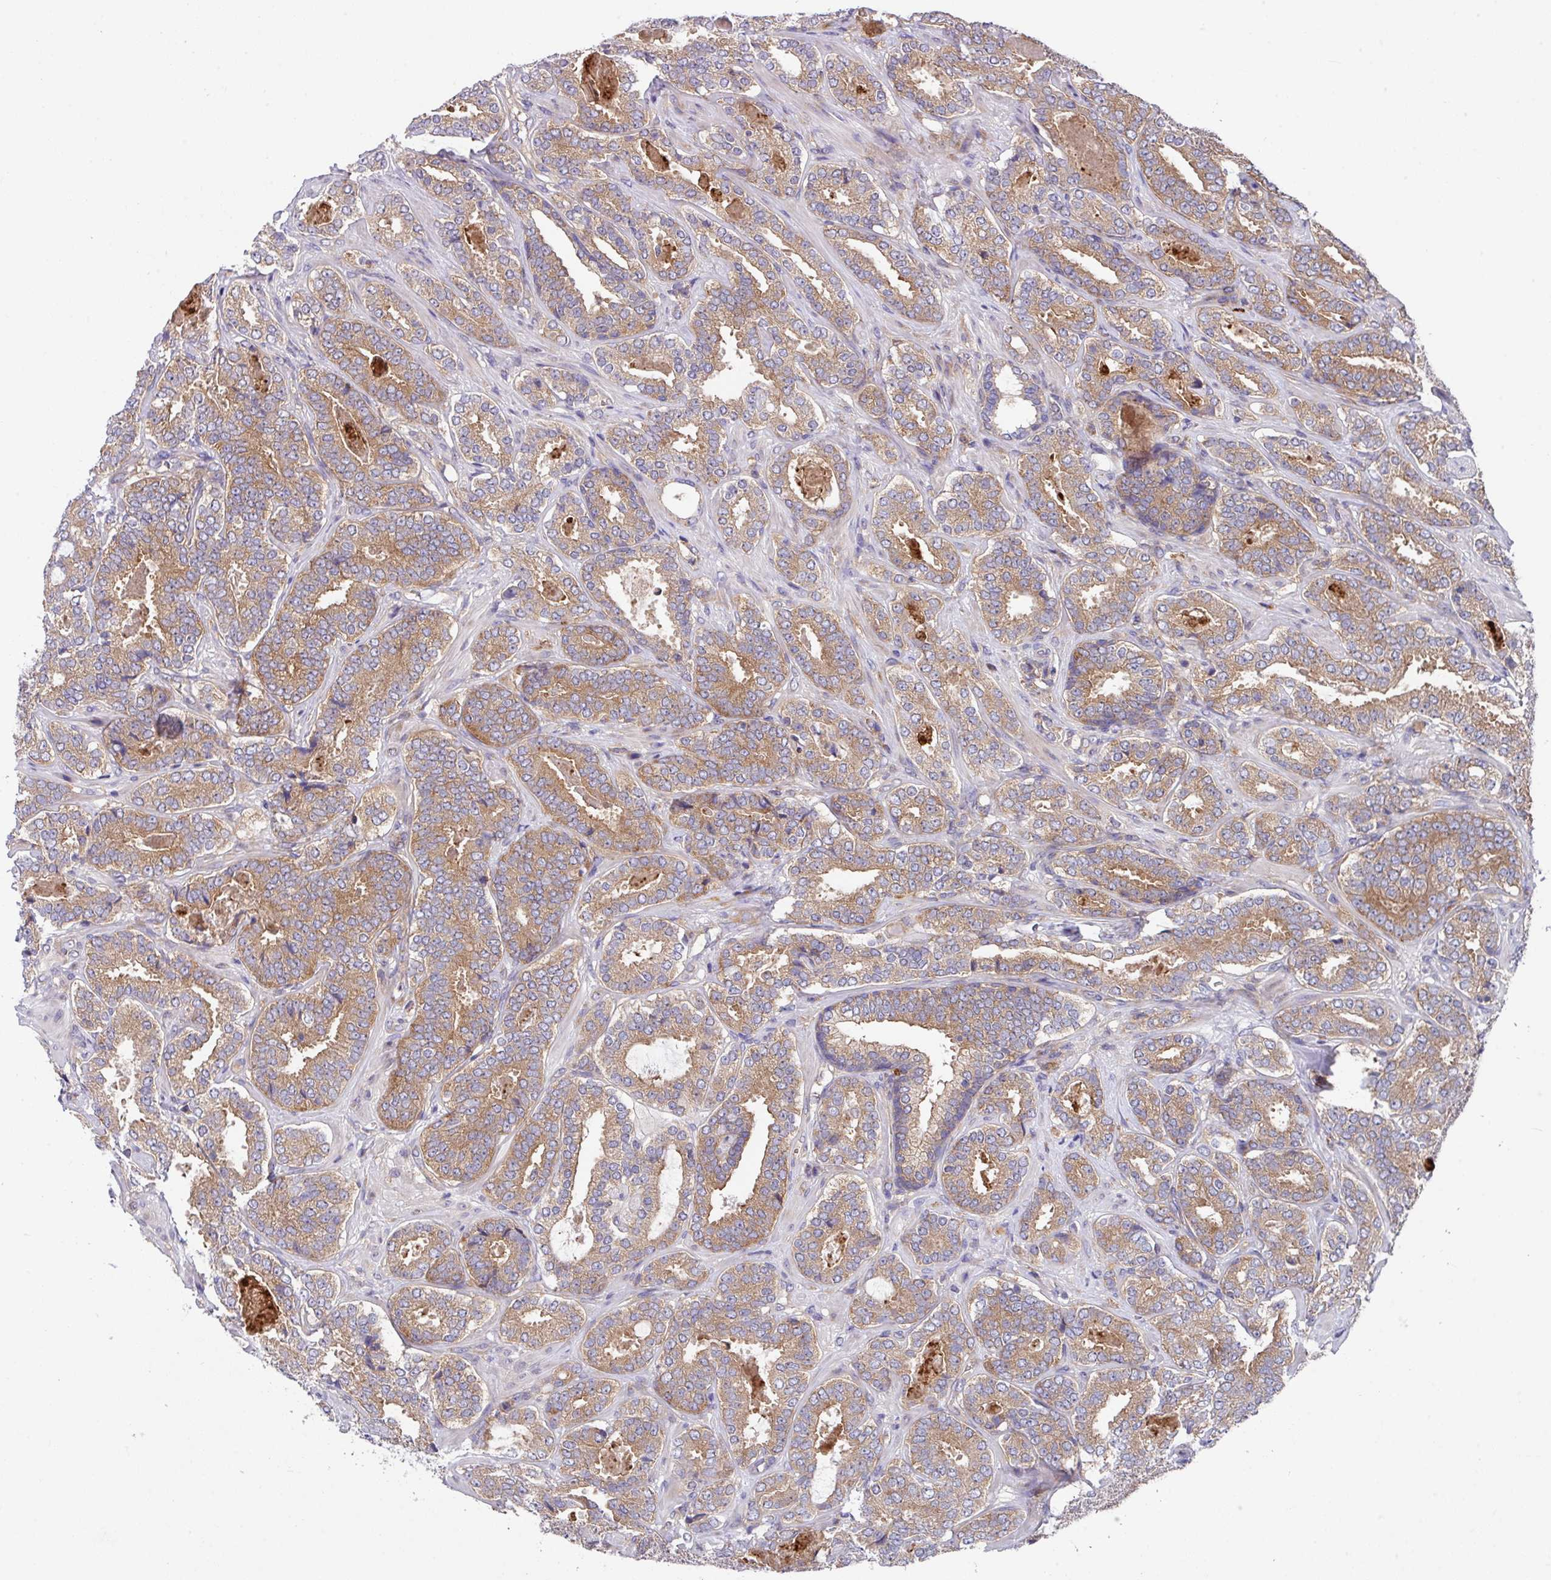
{"staining": {"intensity": "moderate", "quantity": ">75%", "location": "cytoplasmic/membranous"}, "tissue": "prostate cancer", "cell_type": "Tumor cells", "image_type": "cancer", "snomed": [{"axis": "morphology", "description": "Adenocarcinoma, High grade"}, {"axis": "topography", "description": "Prostate"}], "caption": "Immunohistochemical staining of adenocarcinoma (high-grade) (prostate) exhibits medium levels of moderate cytoplasmic/membranous protein positivity in approximately >75% of tumor cells. (brown staining indicates protein expression, while blue staining denotes nuclei).", "gene": "EIF4B", "patient": {"sex": "male", "age": 65}}